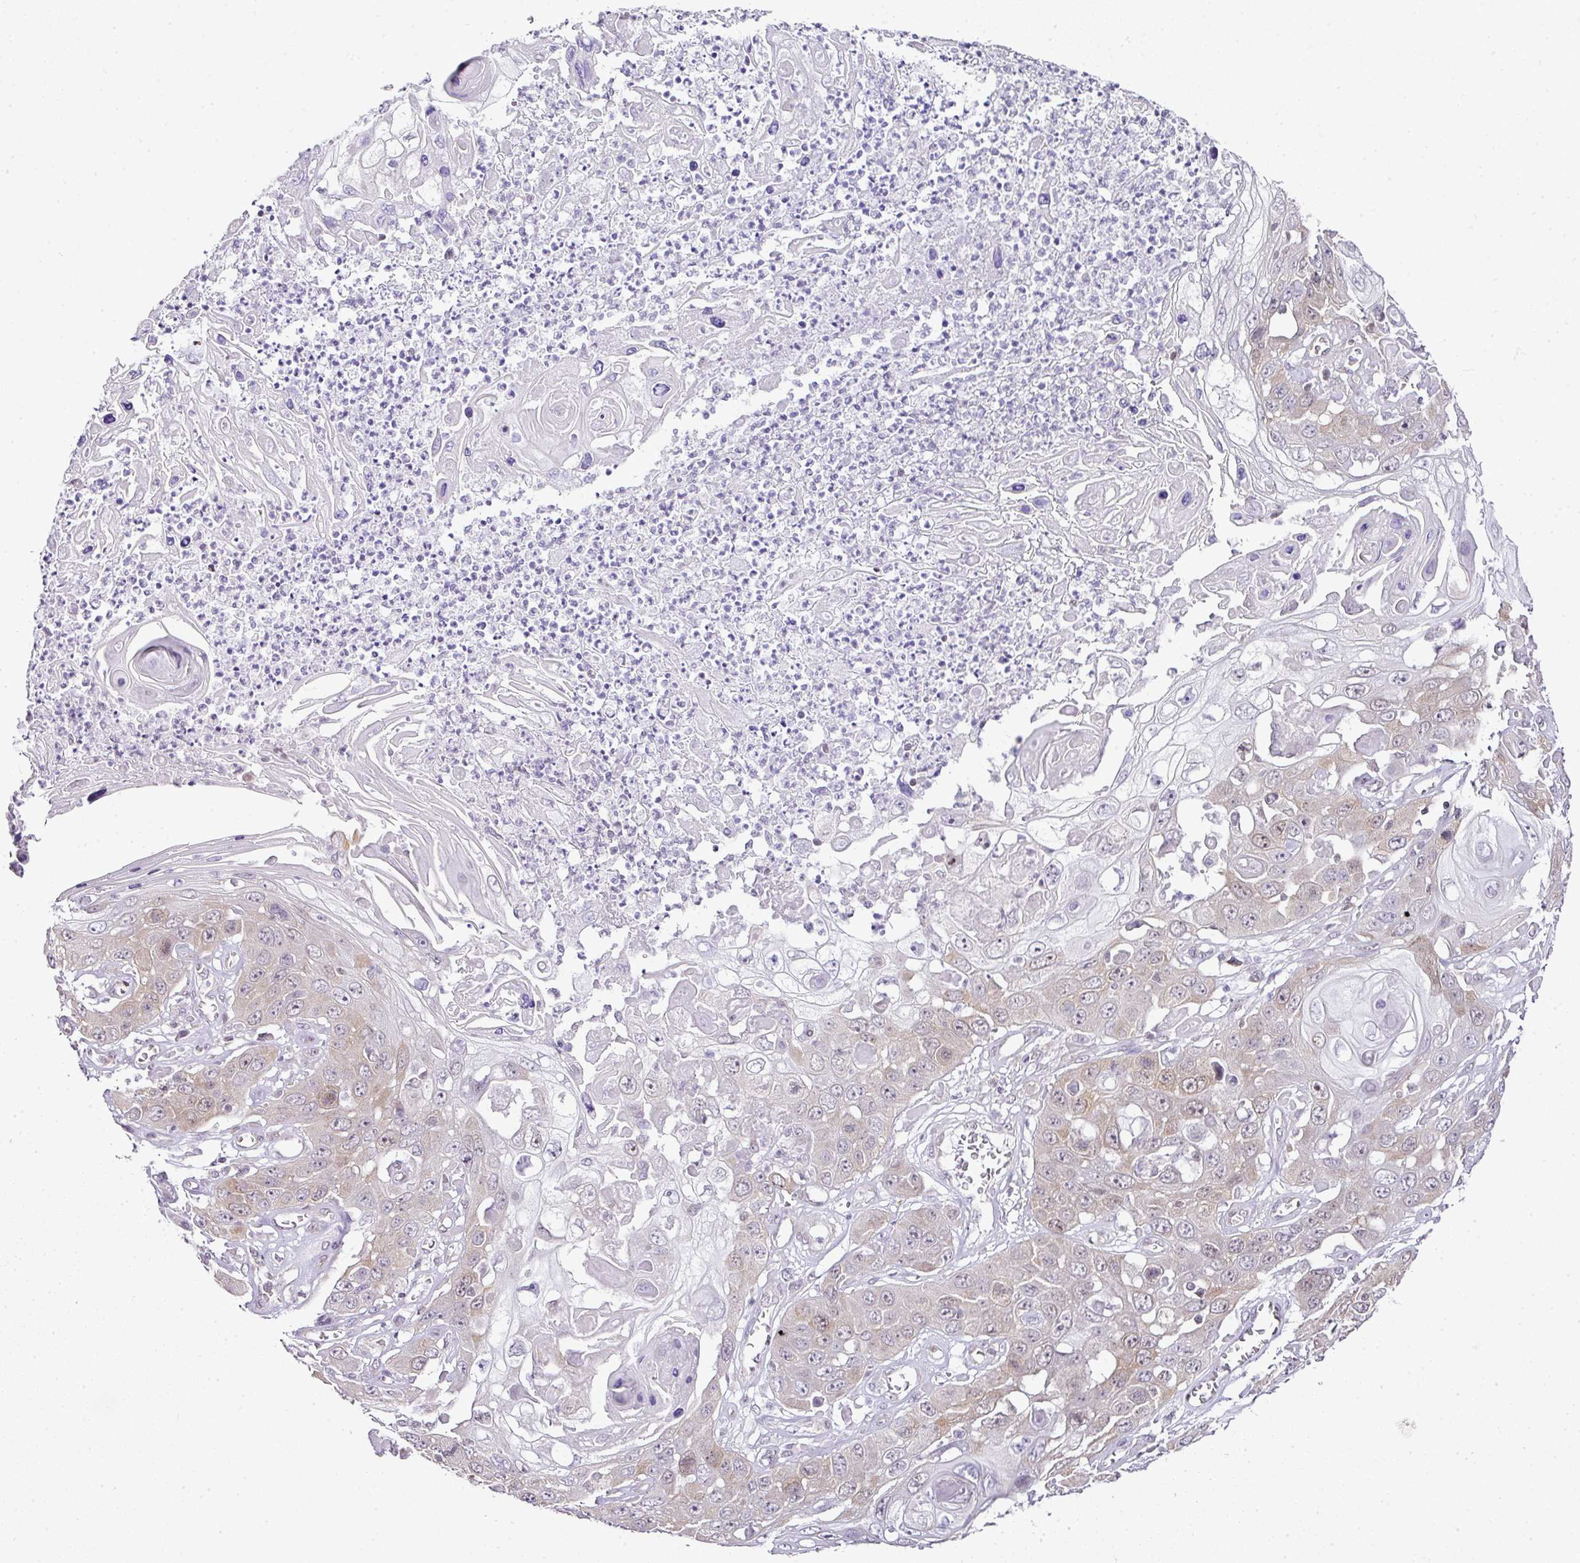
{"staining": {"intensity": "weak", "quantity": "<25%", "location": "cytoplasmic/membranous"}, "tissue": "skin cancer", "cell_type": "Tumor cells", "image_type": "cancer", "snomed": [{"axis": "morphology", "description": "Squamous cell carcinoma, NOS"}, {"axis": "topography", "description": "Skin"}], "caption": "A histopathology image of human skin cancer (squamous cell carcinoma) is negative for staining in tumor cells. Nuclei are stained in blue.", "gene": "FAM32A", "patient": {"sex": "male", "age": 55}}